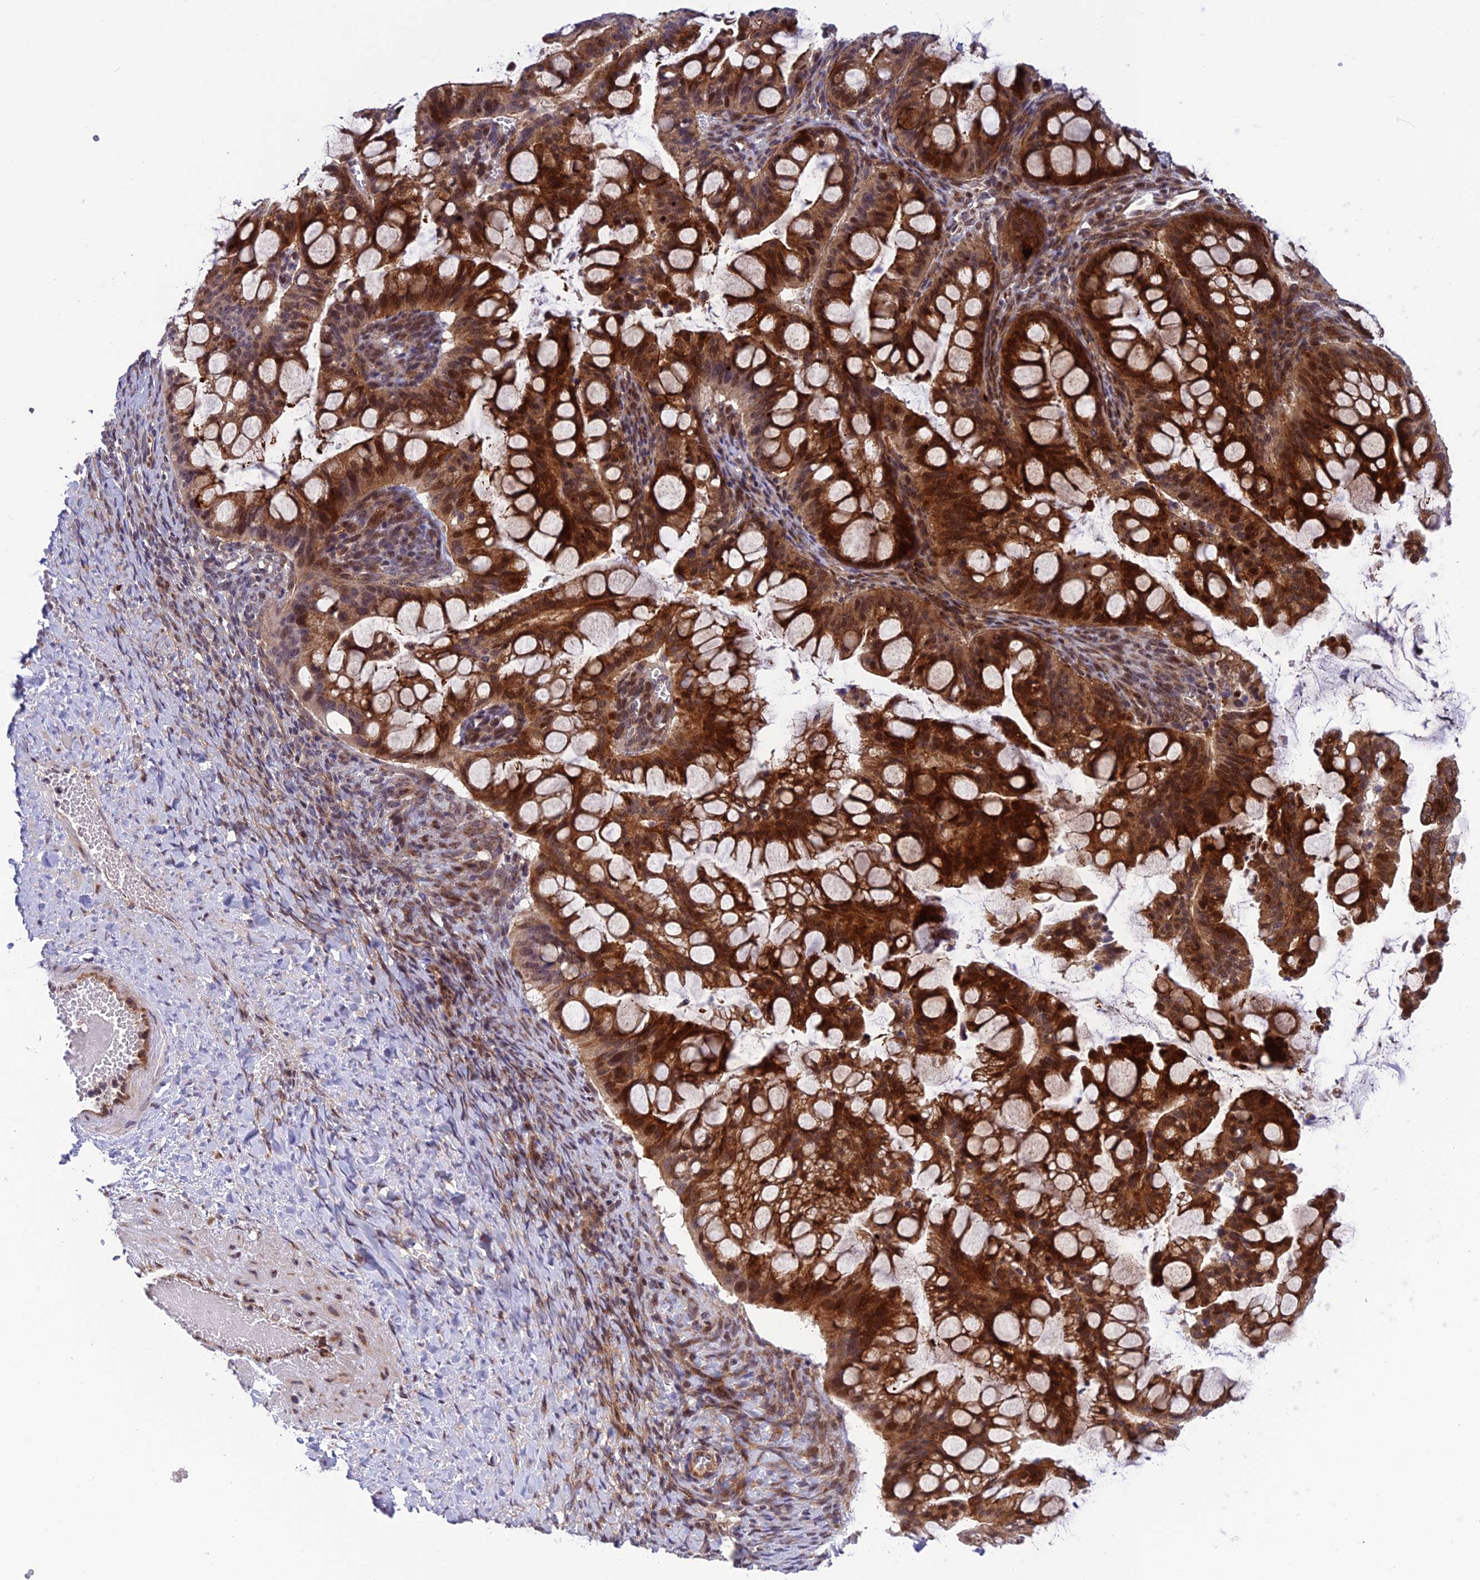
{"staining": {"intensity": "strong", "quantity": ">75%", "location": "cytoplasmic/membranous,nuclear"}, "tissue": "ovarian cancer", "cell_type": "Tumor cells", "image_type": "cancer", "snomed": [{"axis": "morphology", "description": "Cystadenocarcinoma, mucinous, NOS"}, {"axis": "topography", "description": "Ovary"}], "caption": "Protein expression analysis of mucinous cystadenocarcinoma (ovarian) exhibits strong cytoplasmic/membranous and nuclear staining in approximately >75% of tumor cells. Nuclei are stained in blue.", "gene": "SMIM7", "patient": {"sex": "female", "age": 73}}